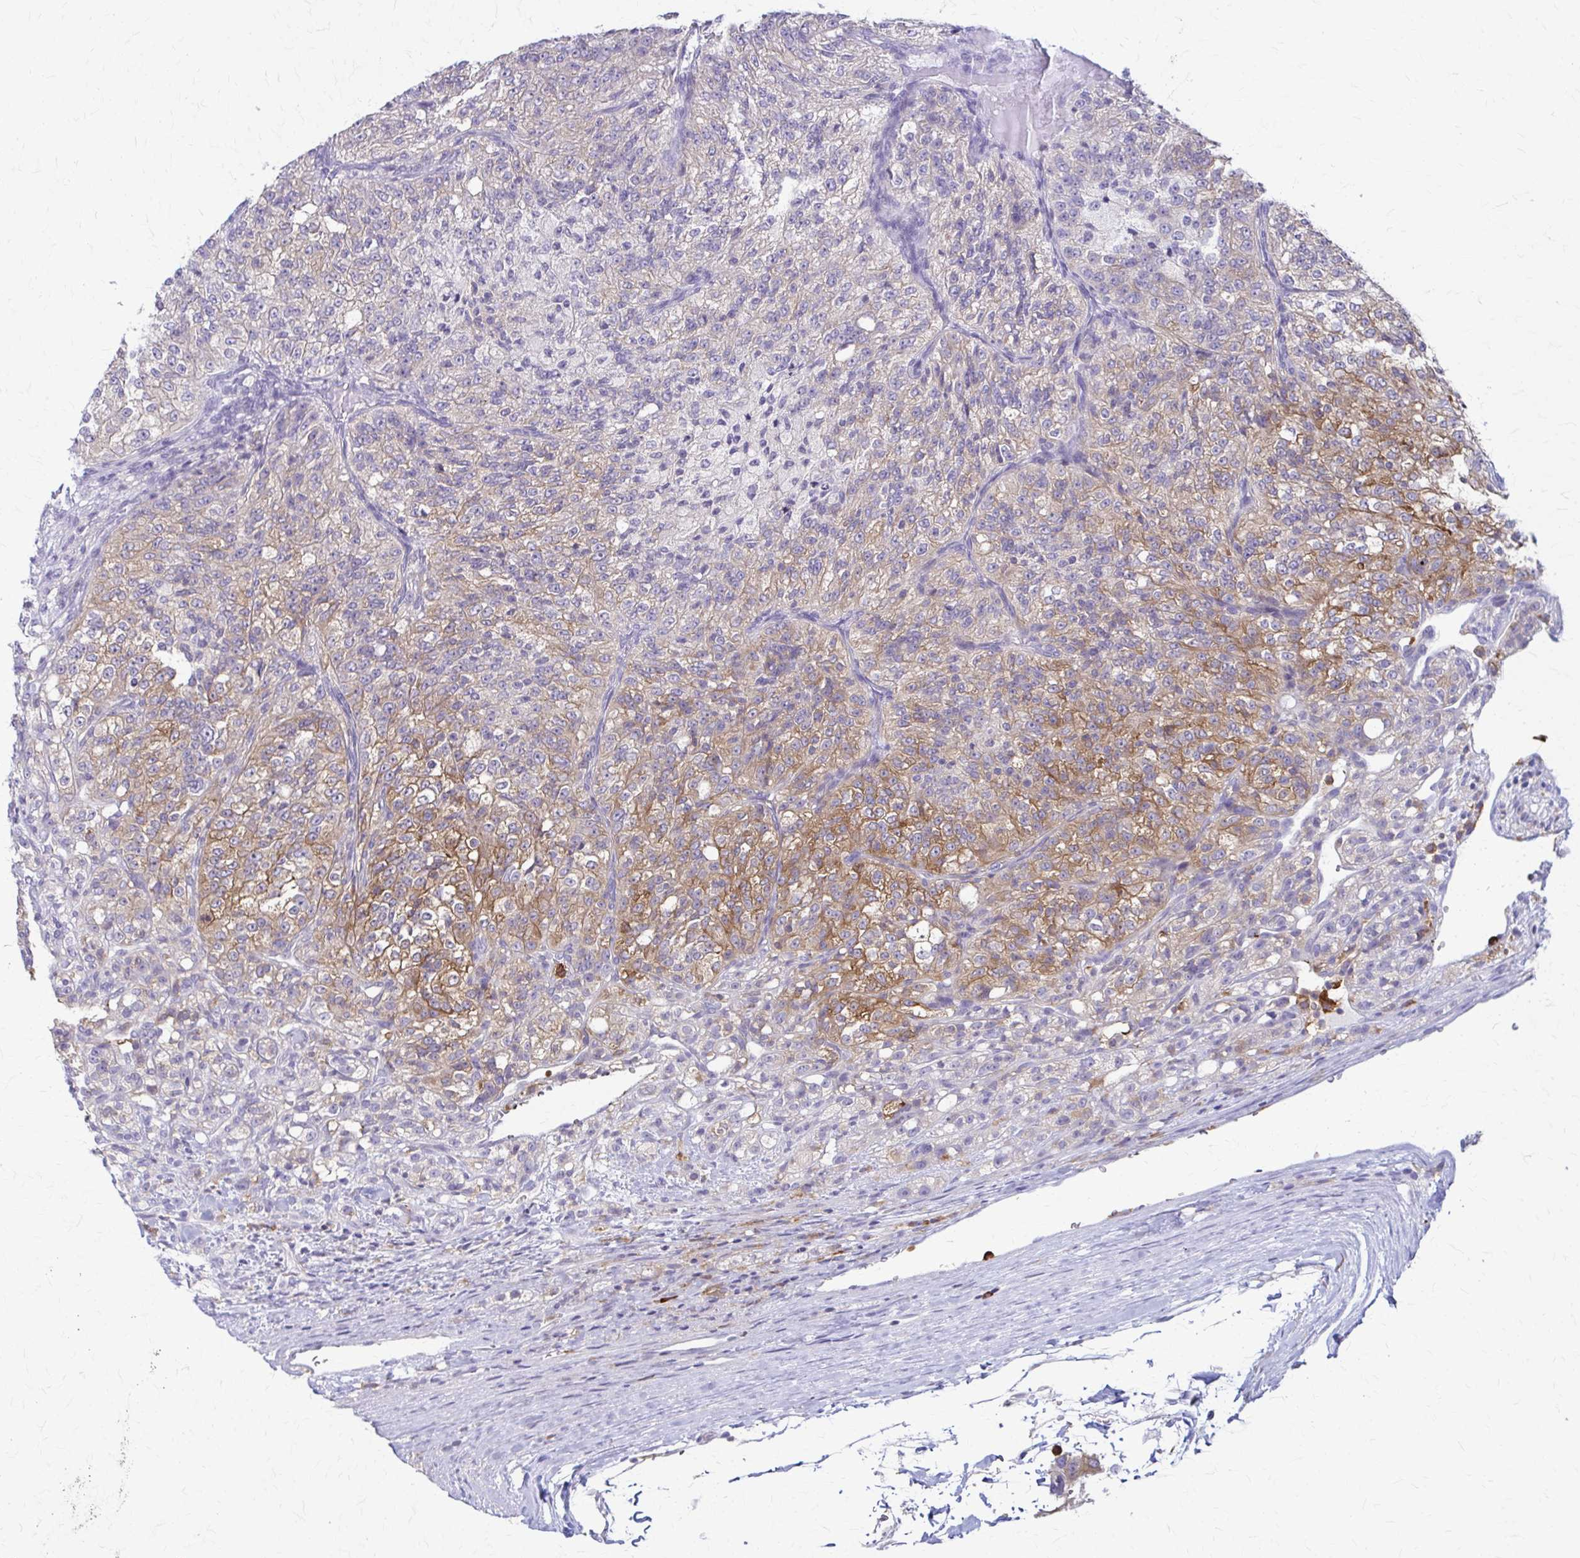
{"staining": {"intensity": "moderate", "quantity": "<25%", "location": "cytoplasmic/membranous"}, "tissue": "renal cancer", "cell_type": "Tumor cells", "image_type": "cancer", "snomed": [{"axis": "morphology", "description": "Adenocarcinoma, NOS"}, {"axis": "topography", "description": "Kidney"}], "caption": "Renal cancer (adenocarcinoma) stained for a protein displays moderate cytoplasmic/membranous positivity in tumor cells.", "gene": "PIK3AP1", "patient": {"sex": "female", "age": 63}}